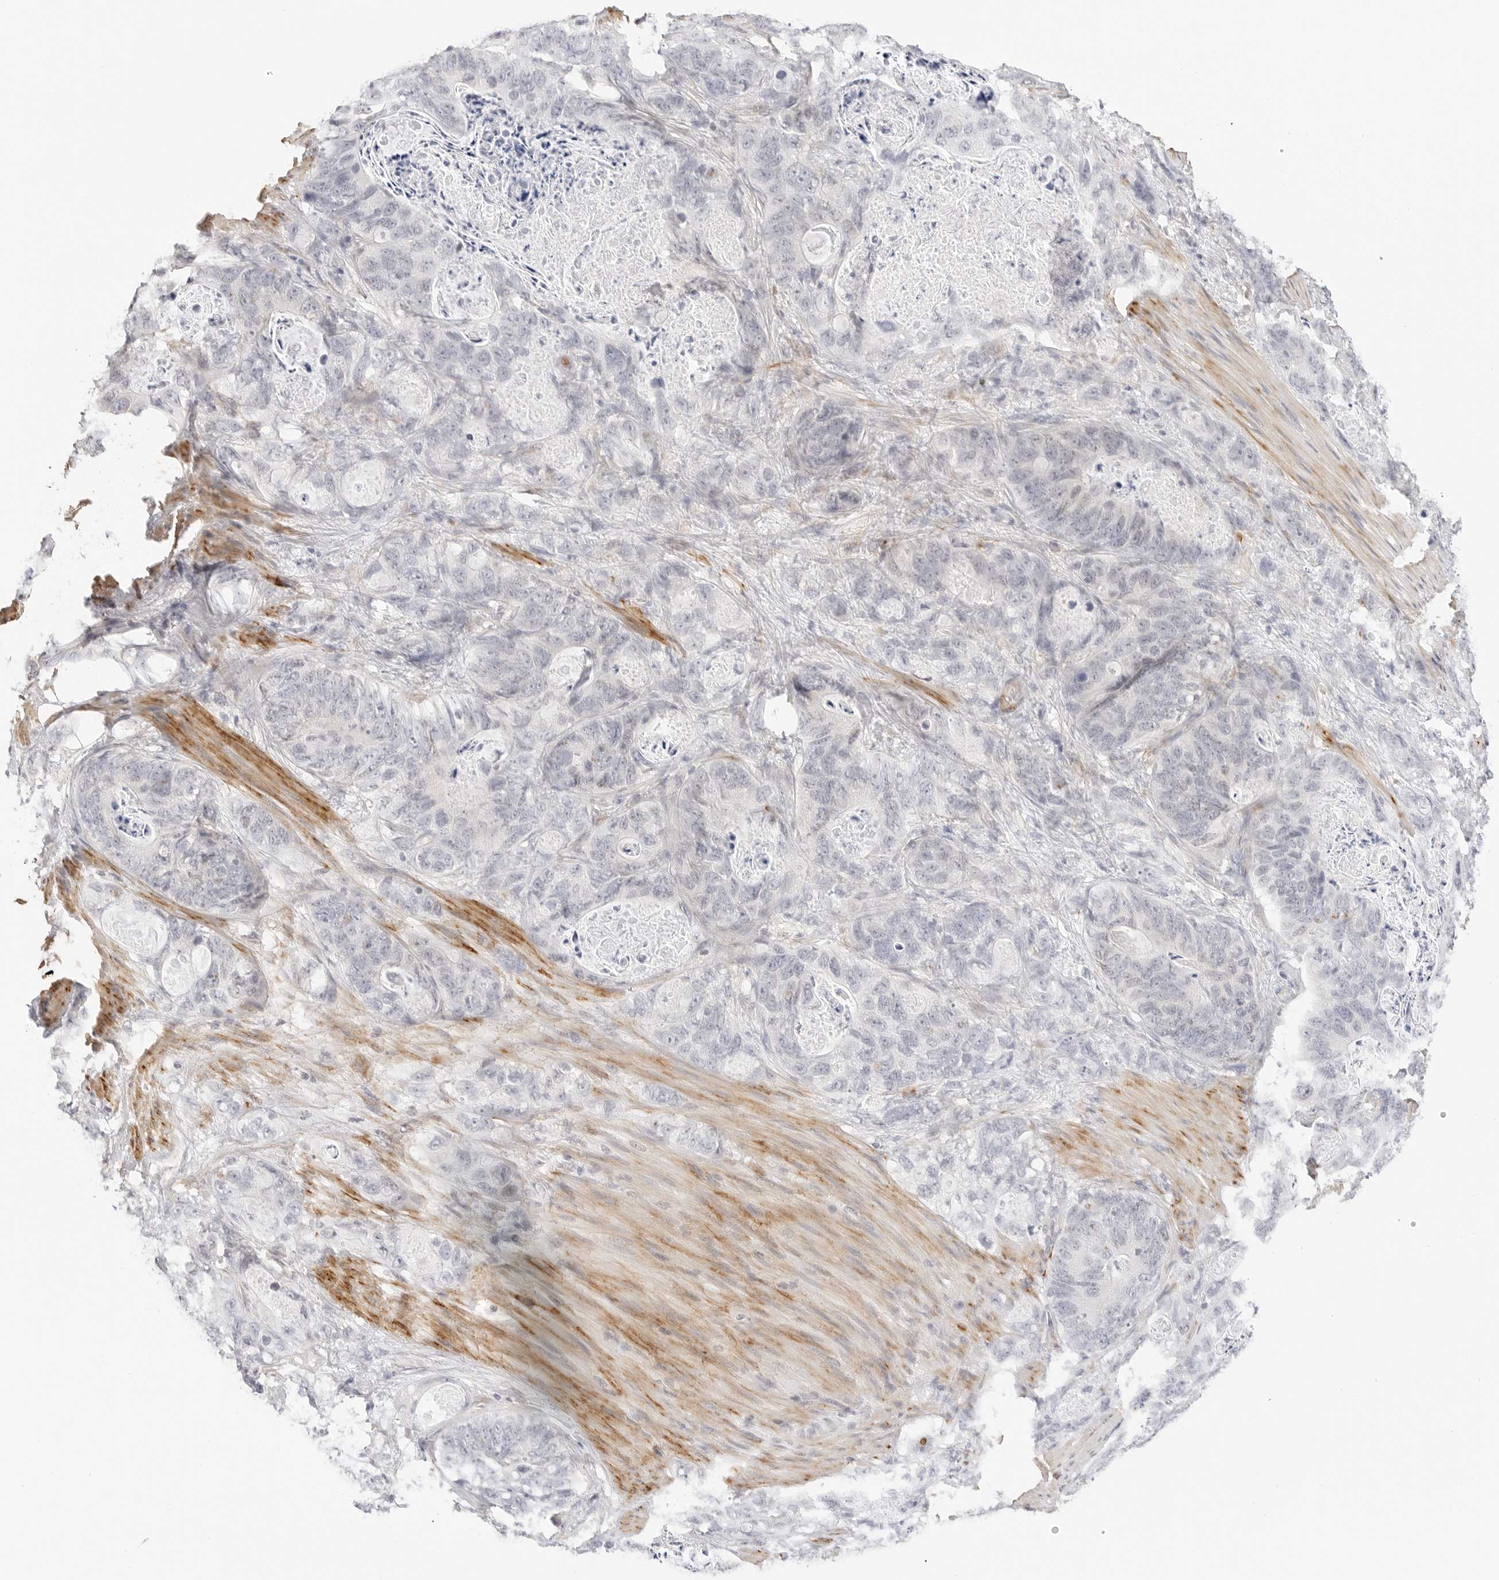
{"staining": {"intensity": "negative", "quantity": "none", "location": "none"}, "tissue": "stomach cancer", "cell_type": "Tumor cells", "image_type": "cancer", "snomed": [{"axis": "morphology", "description": "Normal tissue, NOS"}, {"axis": "morphology", "description": "Adenocarcinoma, NOS"}, {"axis": "topography", "description": "Stomach"}], "caption": "Human stomach cancer stained for a protein using IHC reveals no expression in tumor cells.", "gene": "PCDH19", "patient": {"sex": "female", "age": 89}}